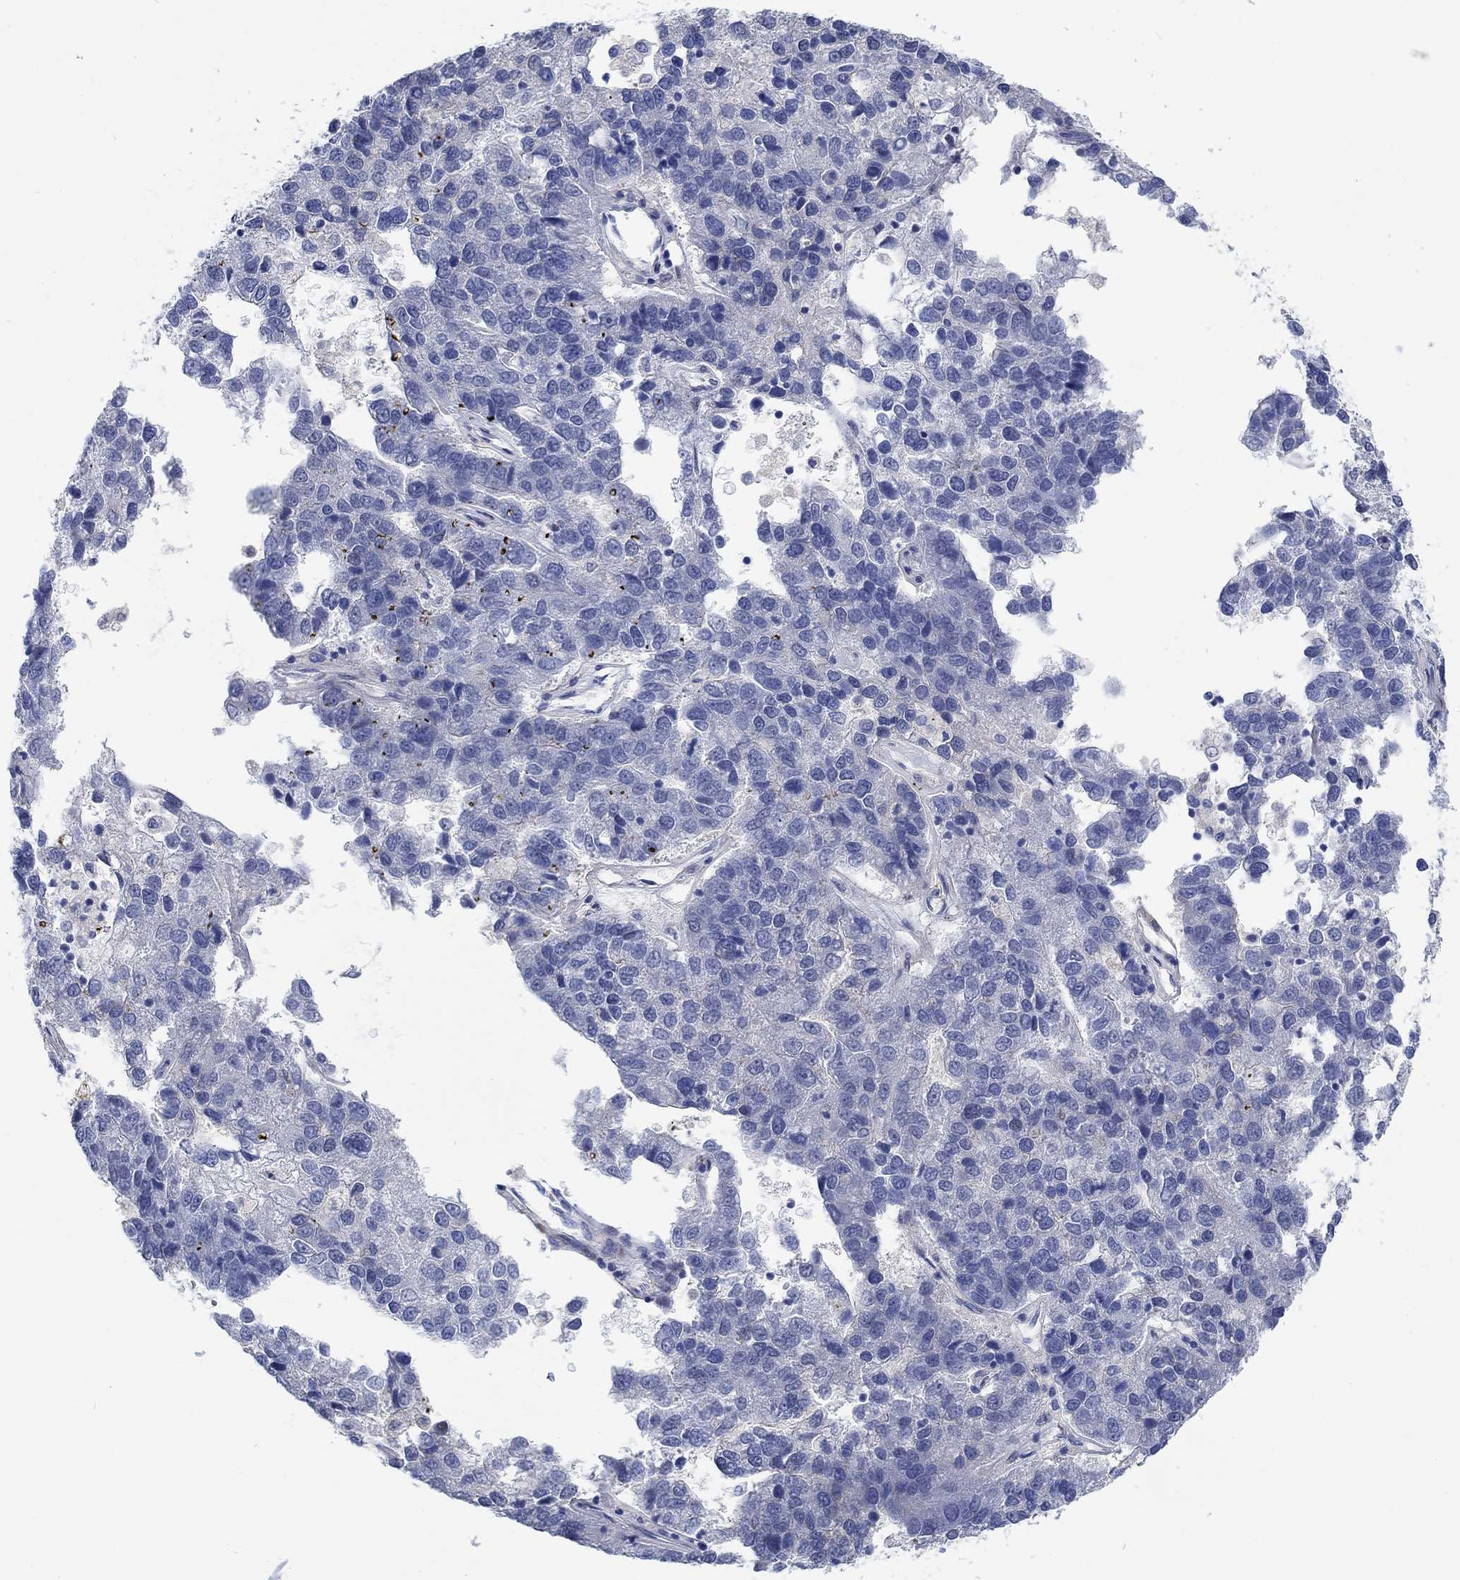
{"staining": {"intensity": "negative", "quantity": "none", "location": "none"}, "tissue": "pancreatic cancer", "cell_type": "Tumor cells", "image_type": "cancer", "snomed": [{"axis": "morphology", "description": "Adenocarcinoma, NOS"}, {"axis": "topography", "description": "Pancreas"}], "caption": "DAB (3,3'-diaminobenzidine) immunohistochemical staining of pancreatic cancer displays no significant expression in tumor cells.", "gene": "KCNH8", "patient": {"sex": "female", "age": 61}}